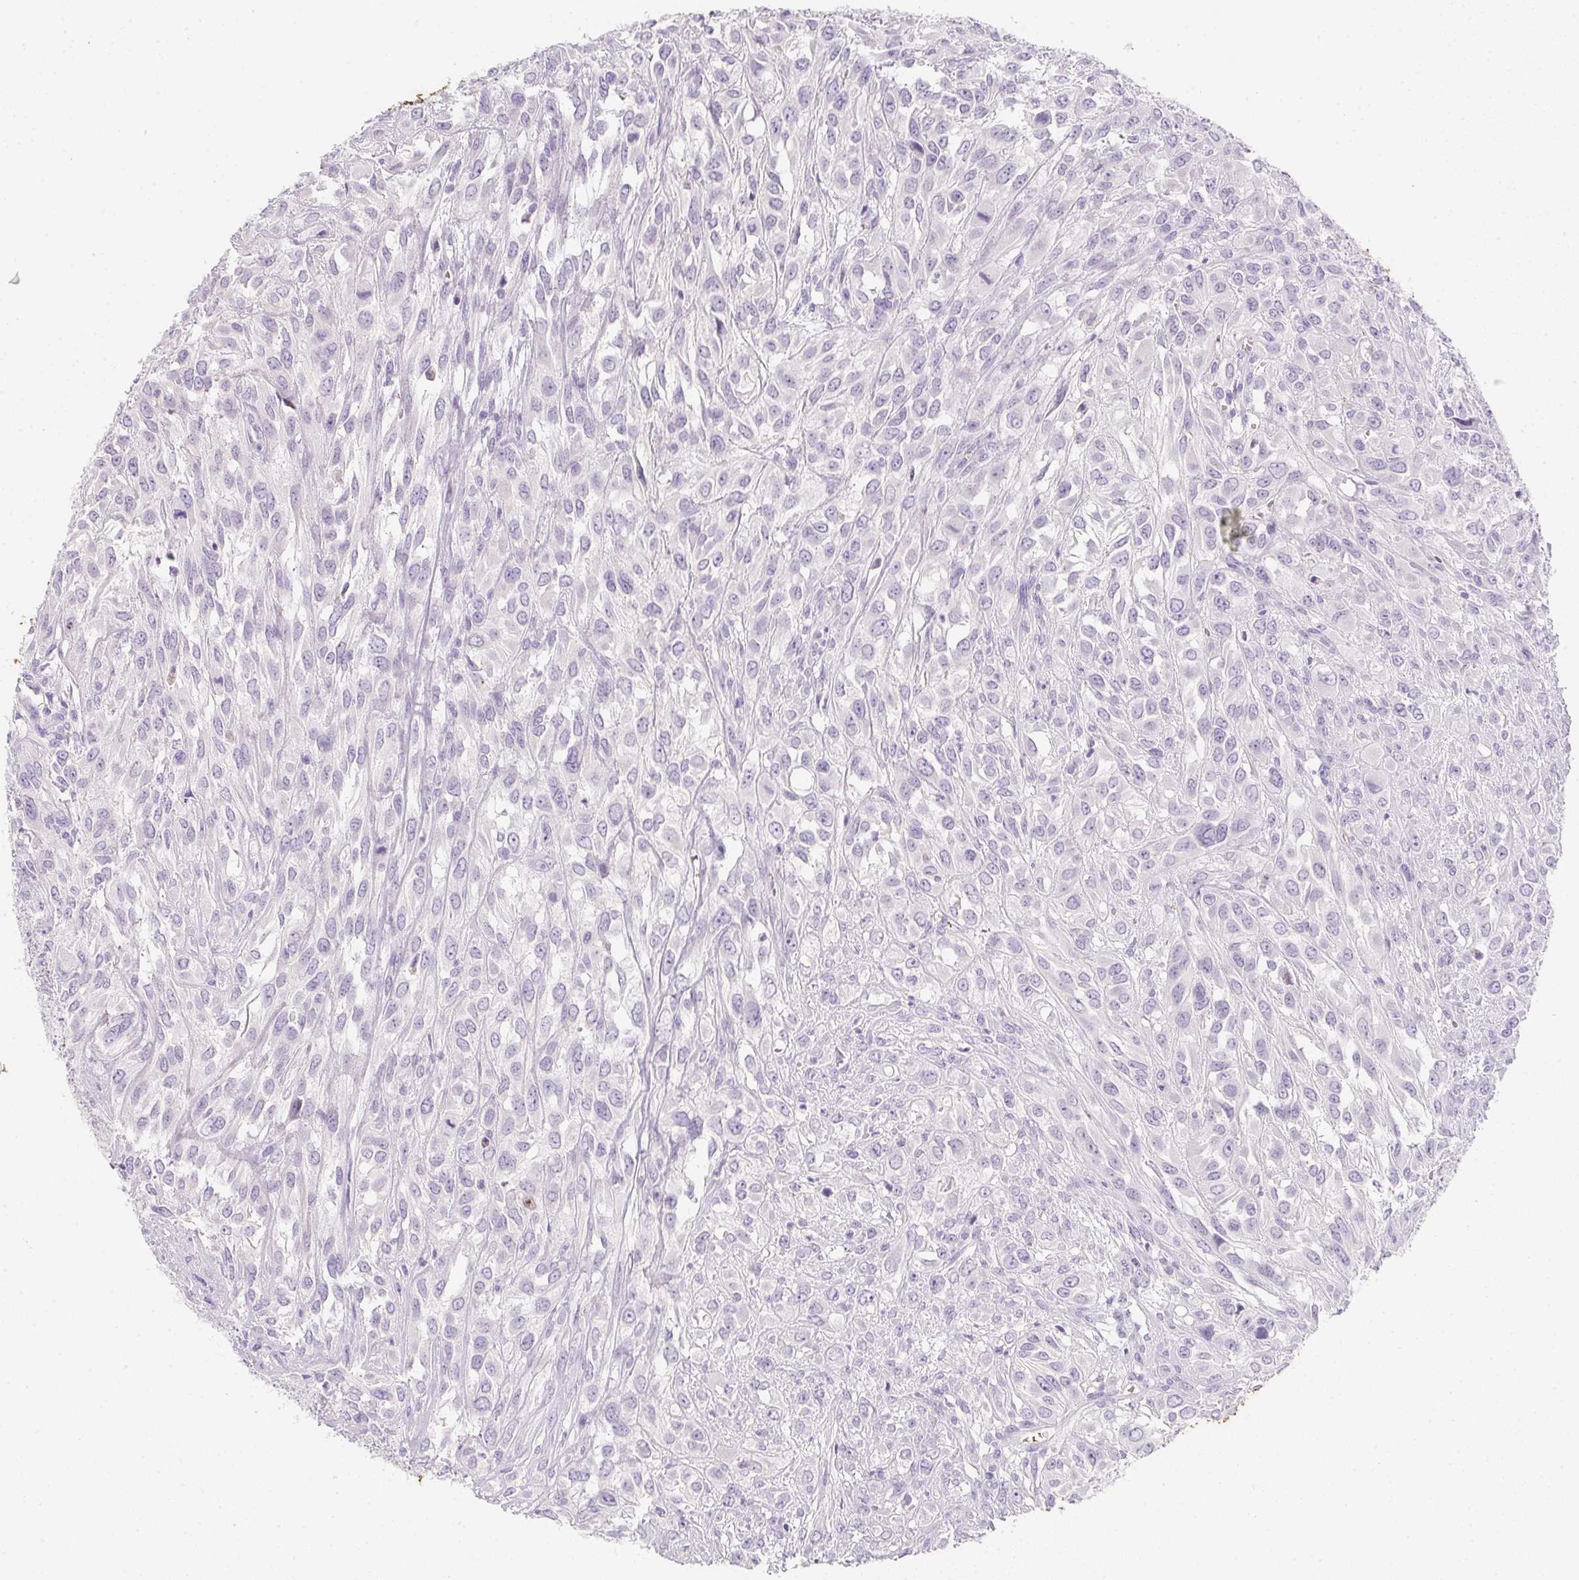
{"staining": {"intensity": "negative", "quantity": "none", "location": "none"}, "tissue": "urothelial cancer", "cell_type": "Tumor cells", "image_type": "cancer", "snomed": [{"axis": "morphology", "description": "Urothelial carcinoma, High grade"}, {"axis": "topography", "description": "Urinary bladder"}], "caption": "IHC micrograph of human urothelial carcinoma (high-grade) stained for a protein (brown), which displays no staining in tumor cells.", "gene": "DCD", "patient": {"sex": "male", "age": 67}}